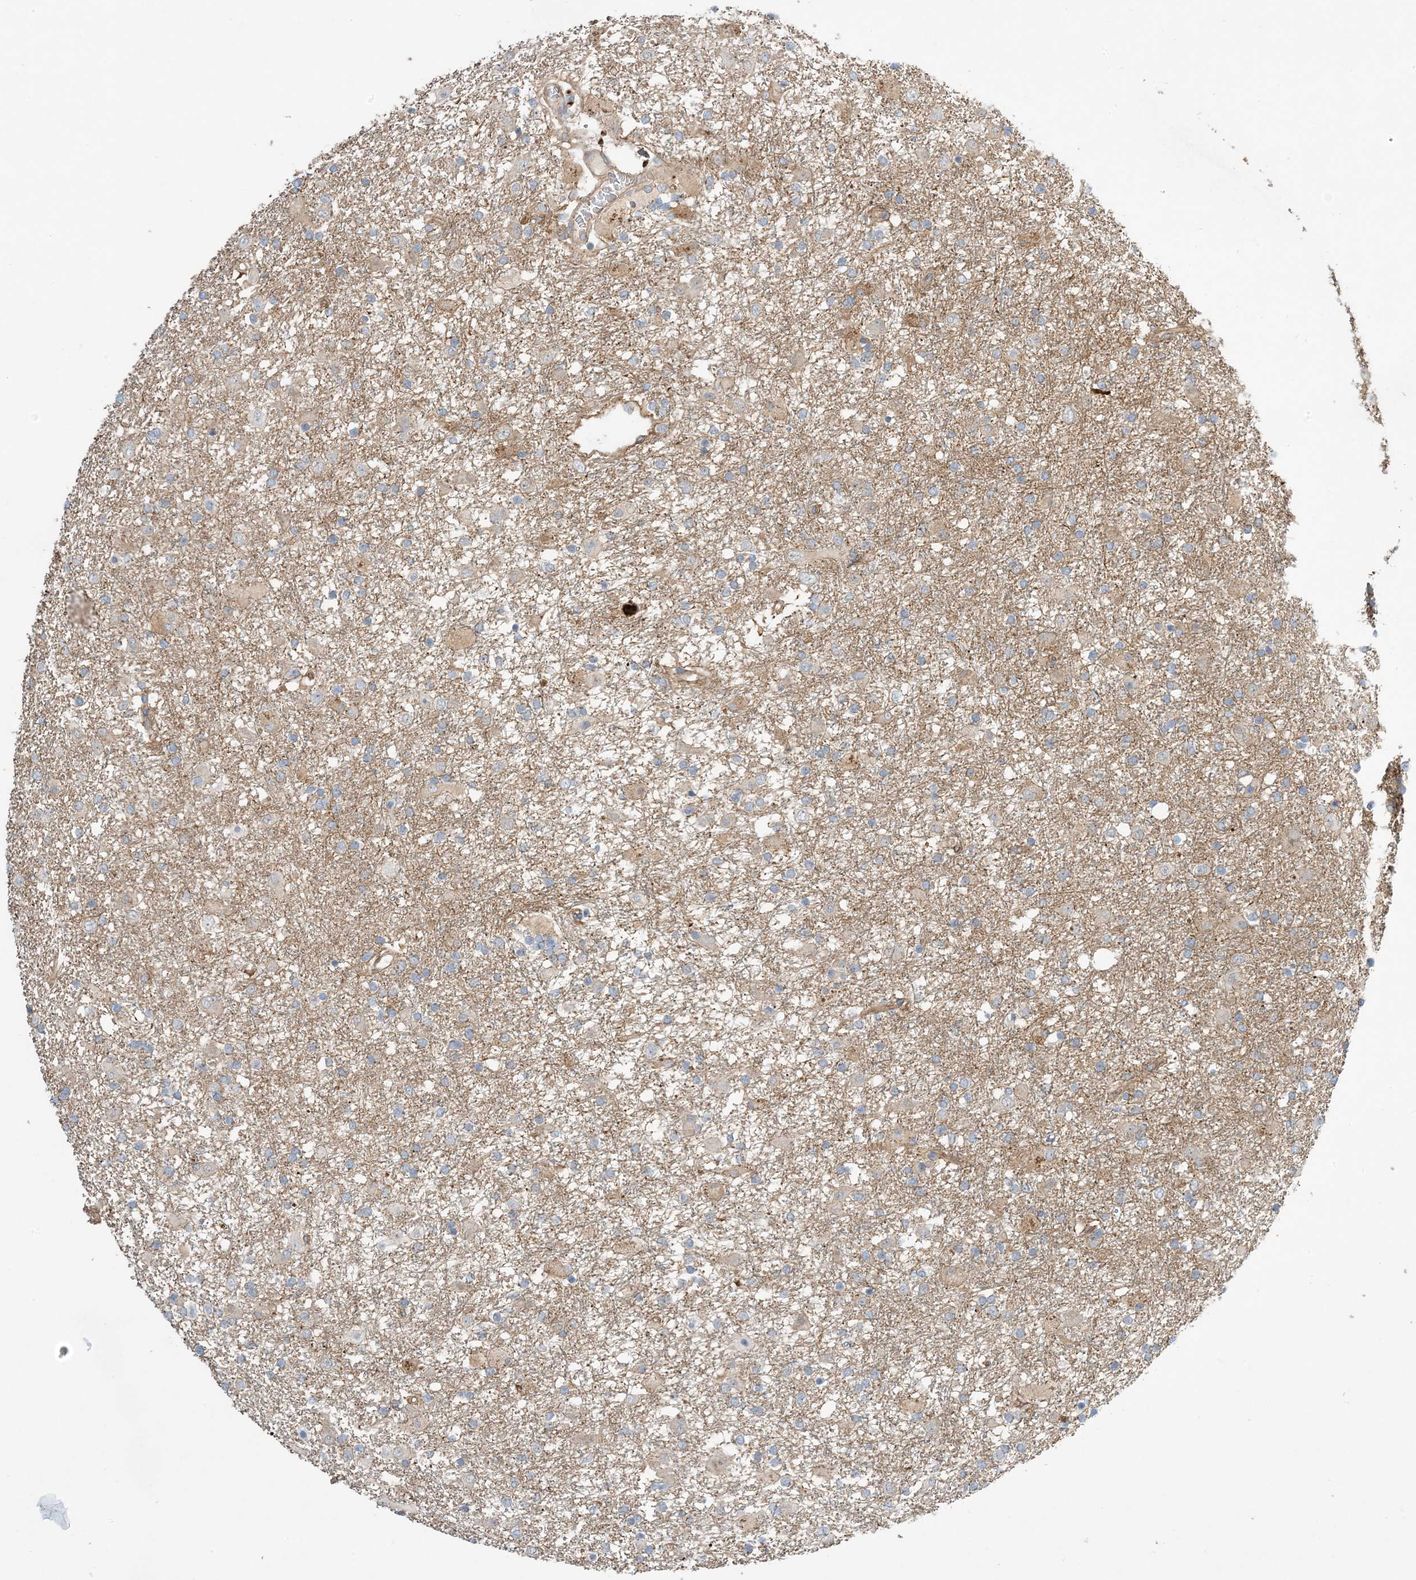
{"staining": {"intensity": "weak", "quantity": "<25%", "location": "cytoplasmic/membranous"}, "tissue": "glioma", "cell_type": "Tumor cells", "image_type": "cancer", "snomed": [{"axis": "morphology", "description": "Glioma, malignant, Low grade"}, {"axis": "topography", "description": "Brain"}], "caption": "Immunohistochemistry image of human malignant low-grade glioma stained for a protein (brown), which displays no positivity in tumor cells. The staining was performed using DAB (3,3'-diaminobenzidine) to visualize the protein expression in brown, while the nuclei were stained in blue with hematoxylin (Magnification: 20x).", "gene": "AOC1", "patient": {"sex": "male", "age": 65}}